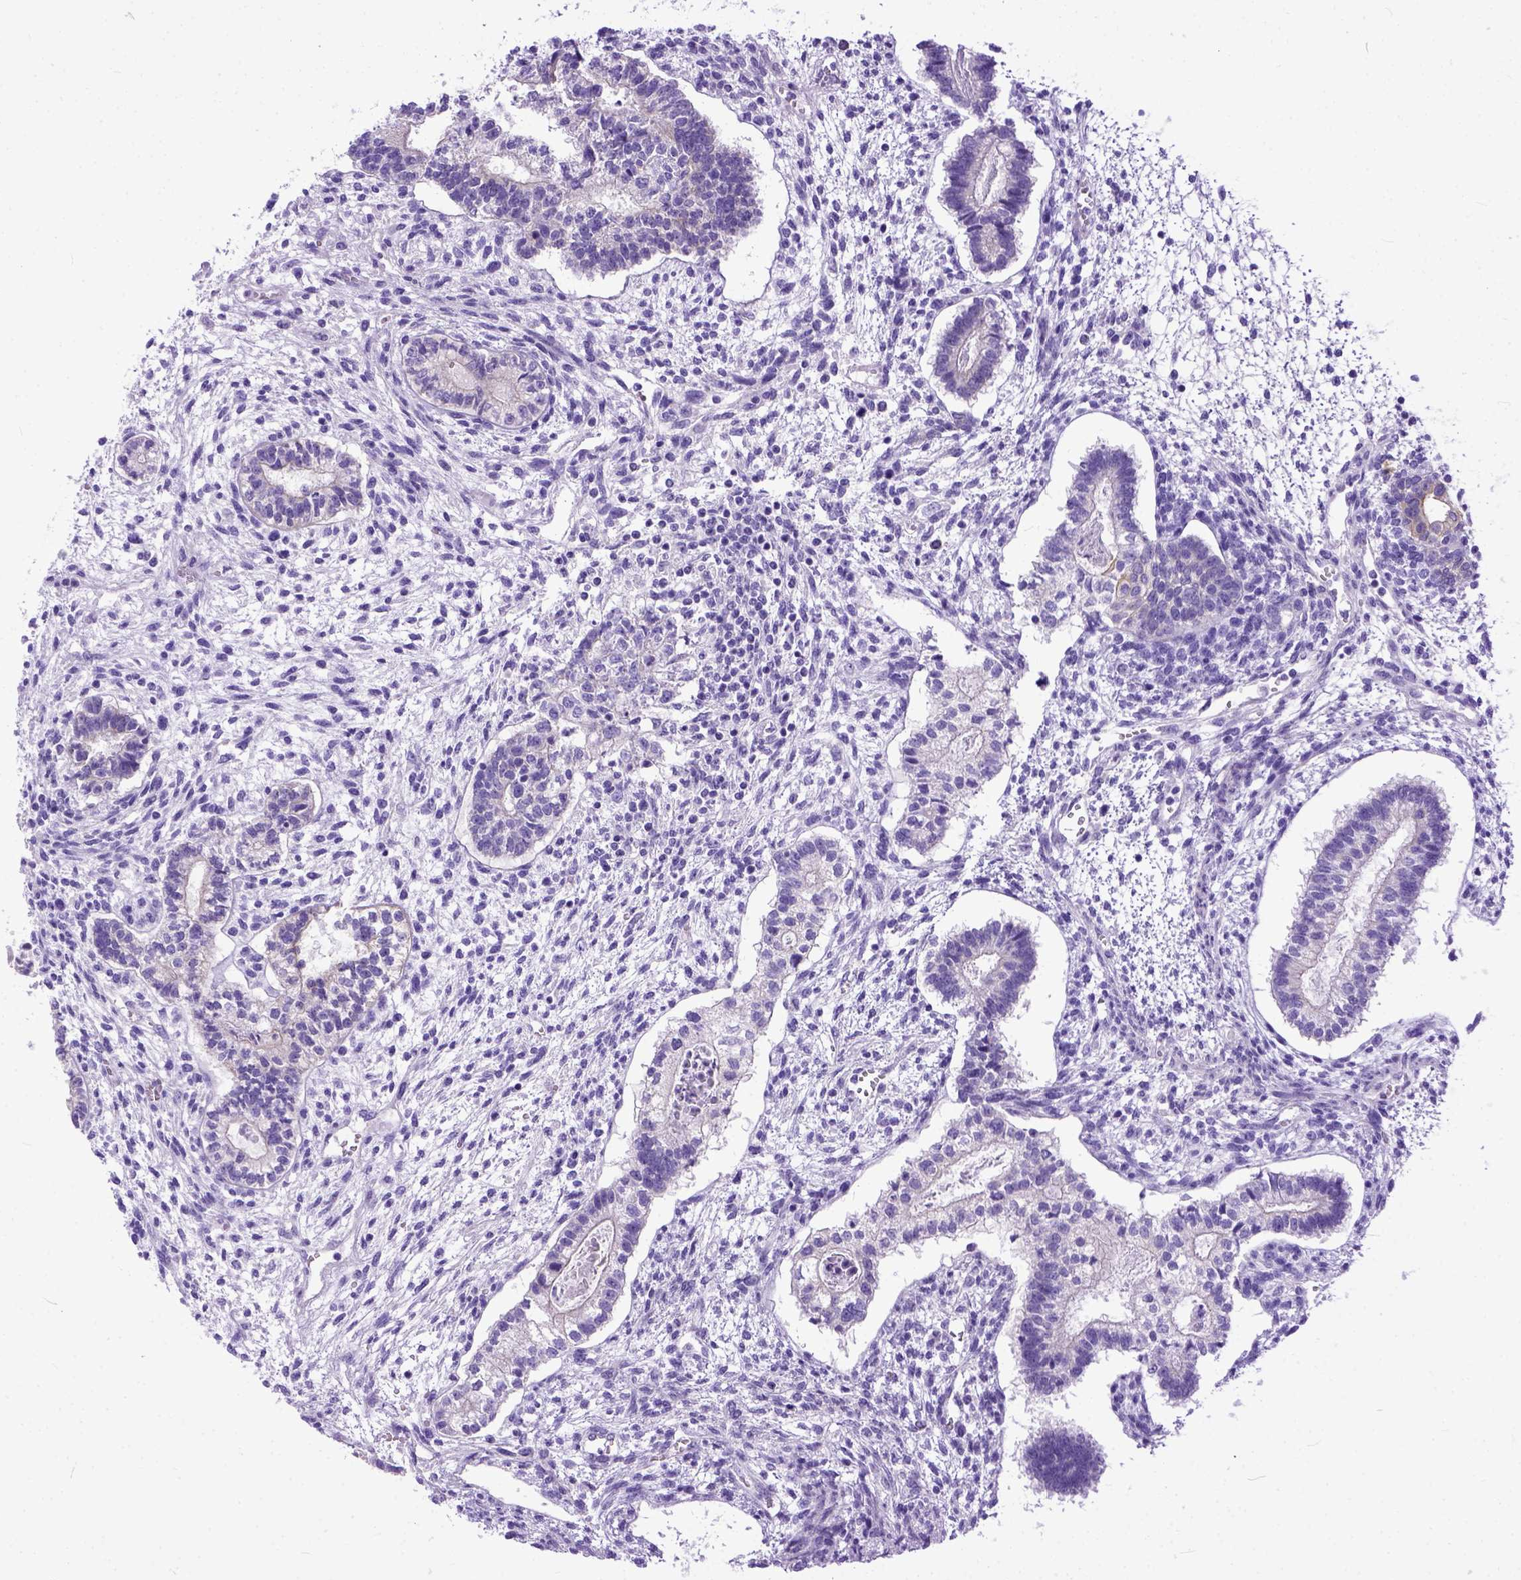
{"staining": {"intensity": "negative", "quantity": "none", "location": "none"}, "tissue": "testis cancer", "cell_type": "Tumor cells", "image_type": "cancer", "snomed": [{"axis": "morphology", "description": "Carcinoma, Embryonal, NOS"}, {"axis": "topography", "description": "Testis"}], "caption": "Protein analysis of testis embryonal carcinoma displays no significant staining in tumor cells.", "gene": "PPL", "patient": {"sex": "male", "age": 37}}